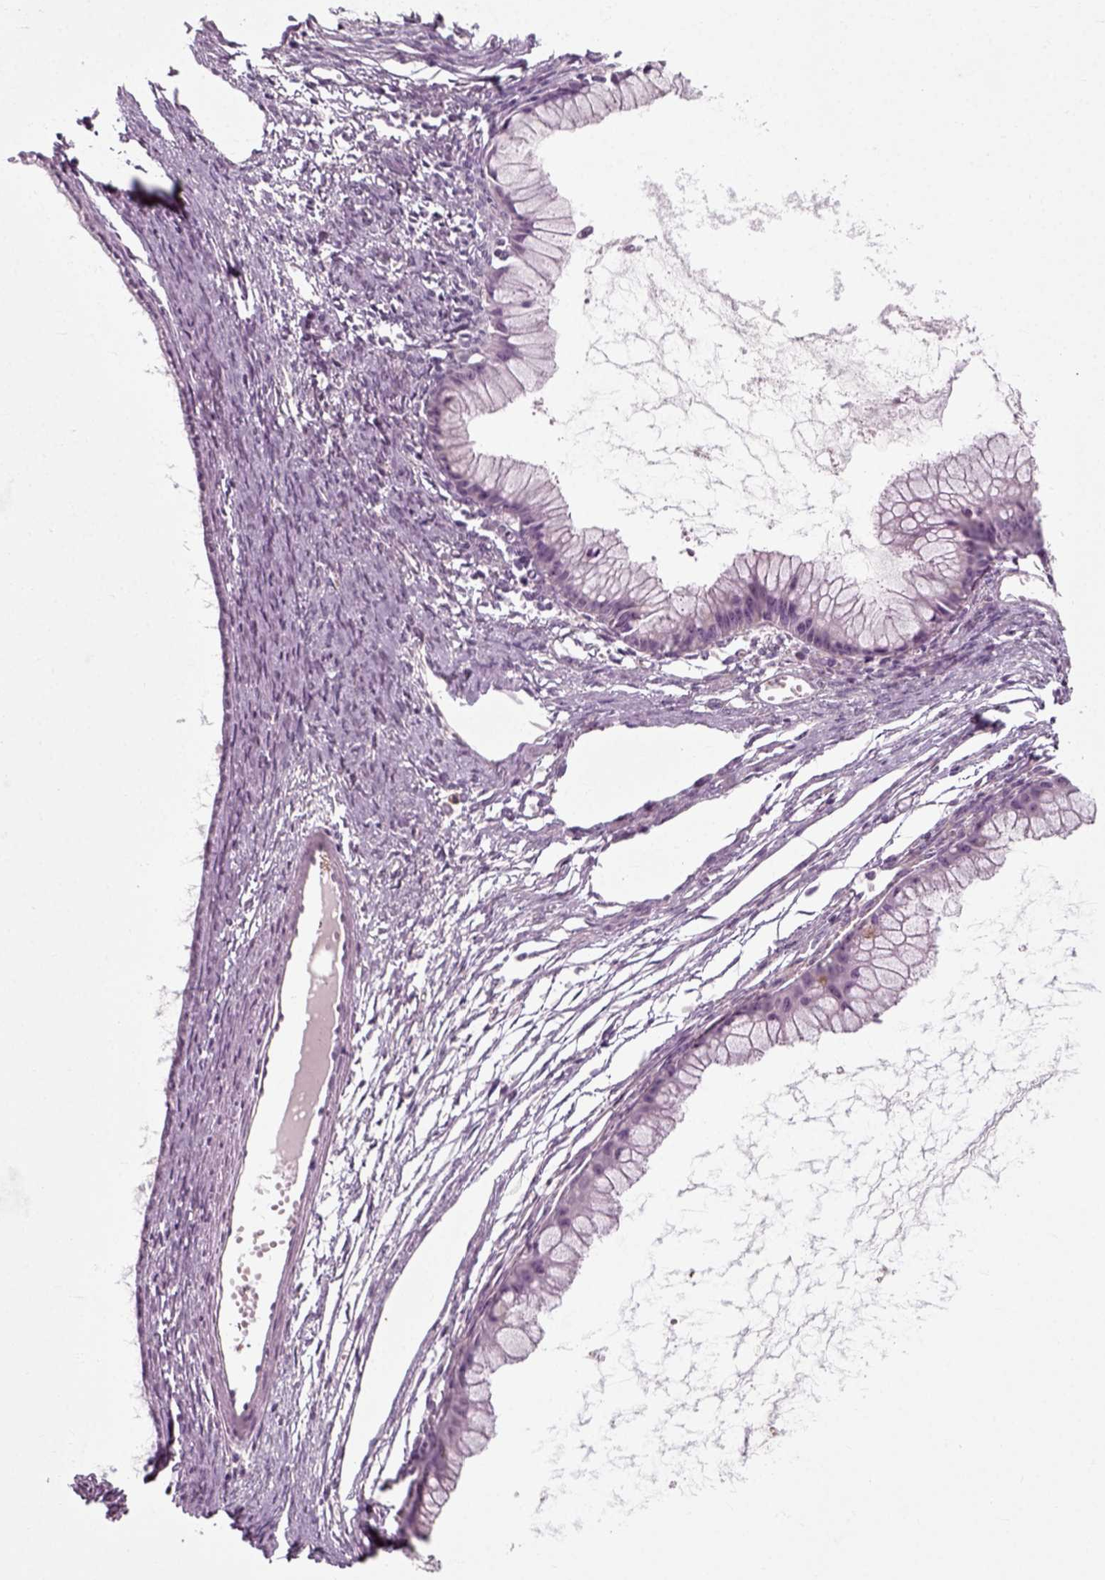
{"staining": {"intensity": "negative", "quantity": "none", "location": "none"}, "tissue": "ovarian cancer", "cell_type": "Tumor cells", "image_type": "cancer", "snomed": [{"axis": "morphology", "description": "Cystadenocarcinoma, mucinous, NOS"}, {"axis": "topography", "description": "Ovary"}], "caption": "This is an immunohistochemistry (IHC) micrograph of human ovarian cancer (mucinous cystadenocarcinoma). There is no positivity in tumor cells.", "gene": "RND2", "patient": {"sex": "female", "age": 41}}